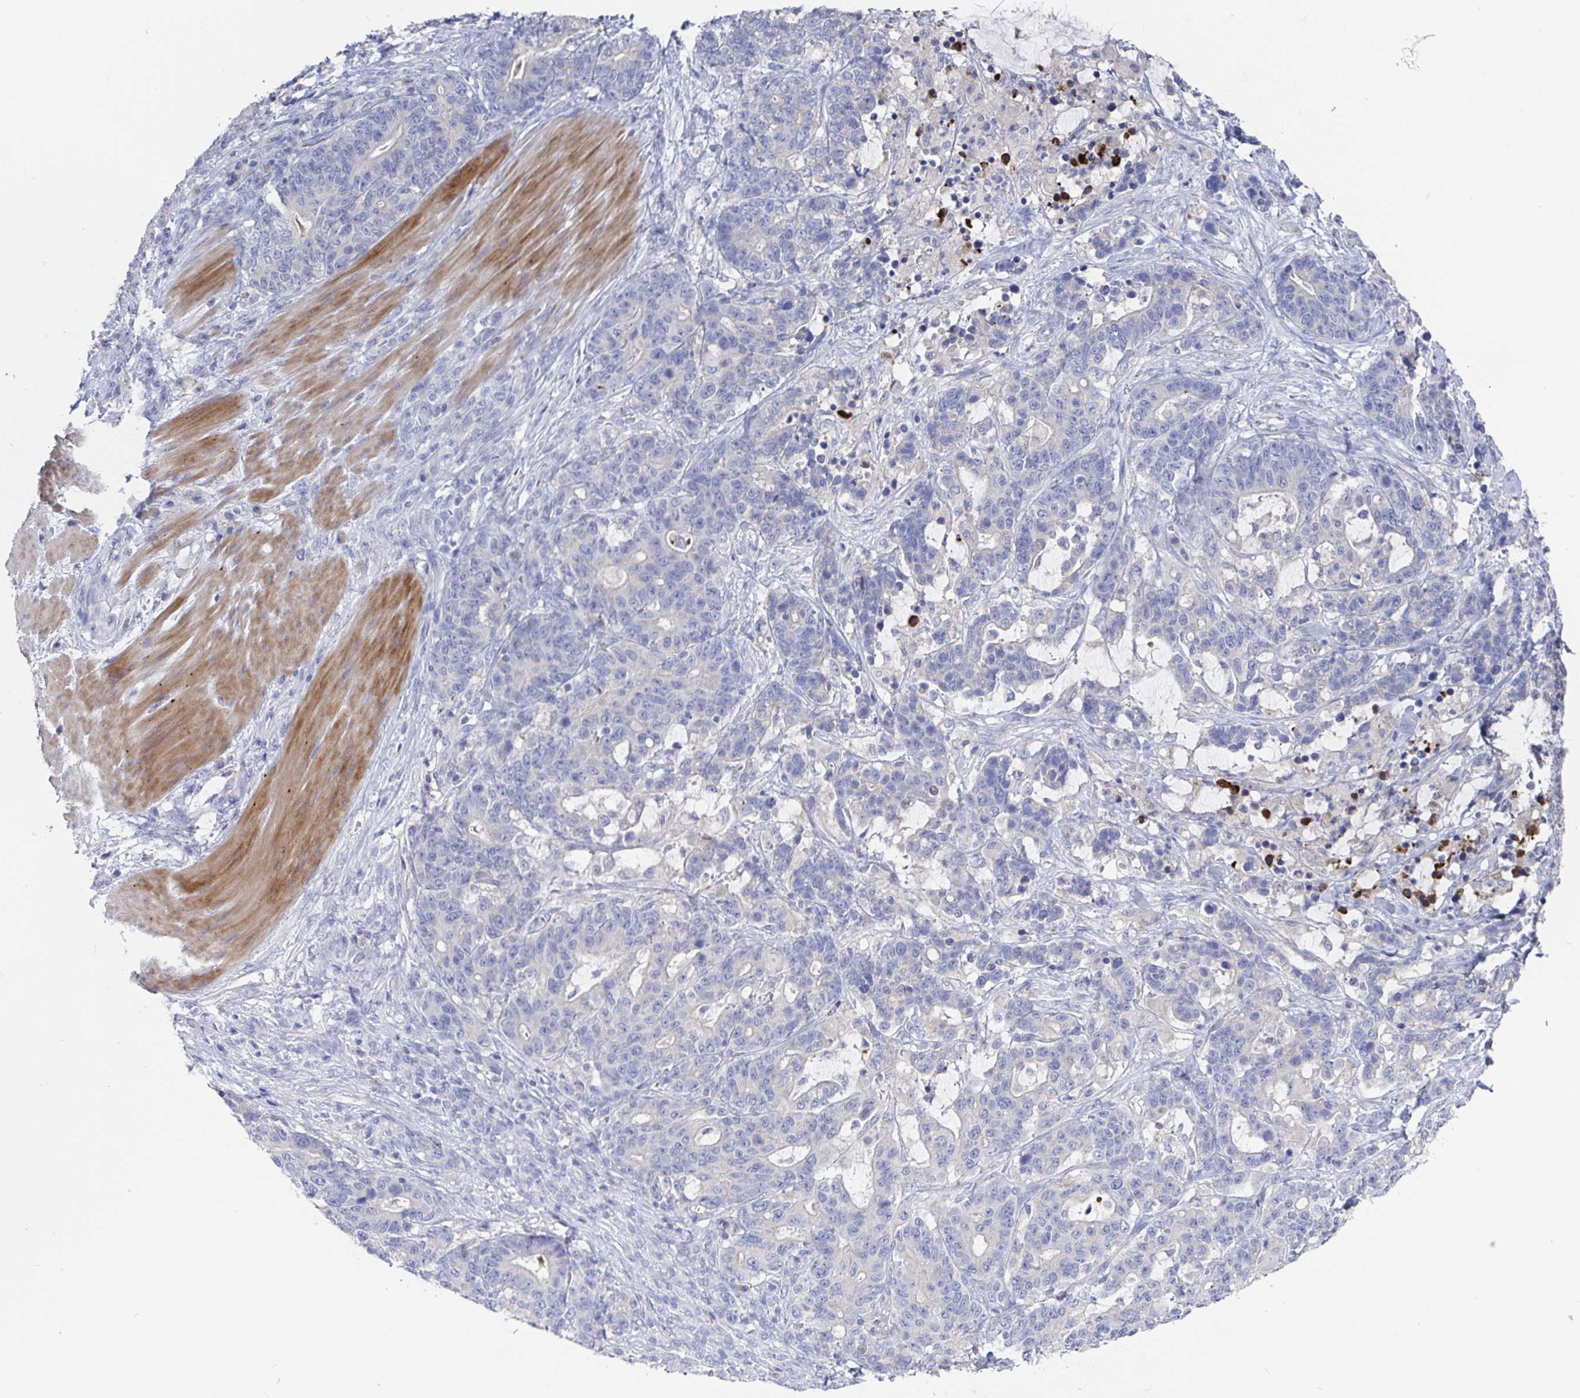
{"staining": {"intensity": "negative", "quantity": "none", "location": "none"}, "tissue": "stomach cancer", "cell_type": "Tumor cells", "image_type": "cancer", "snomed": [{"axis": "morphology", "description": "Normal tissue, NOS"}, {"axis": "morphology", "description": "Adenocarcinoma, NOS"}, {"axis": "topography", "description": "Stomach"}], "caption": "This photomicrograph is of stomach adenocarcinoma stained with IHC to label a protein in brown with the nuclei are counter-stained blue. There is no positivity in tumor cells.", "gene": "GPR148", "patient": {"sex": "female", "age": 64}}